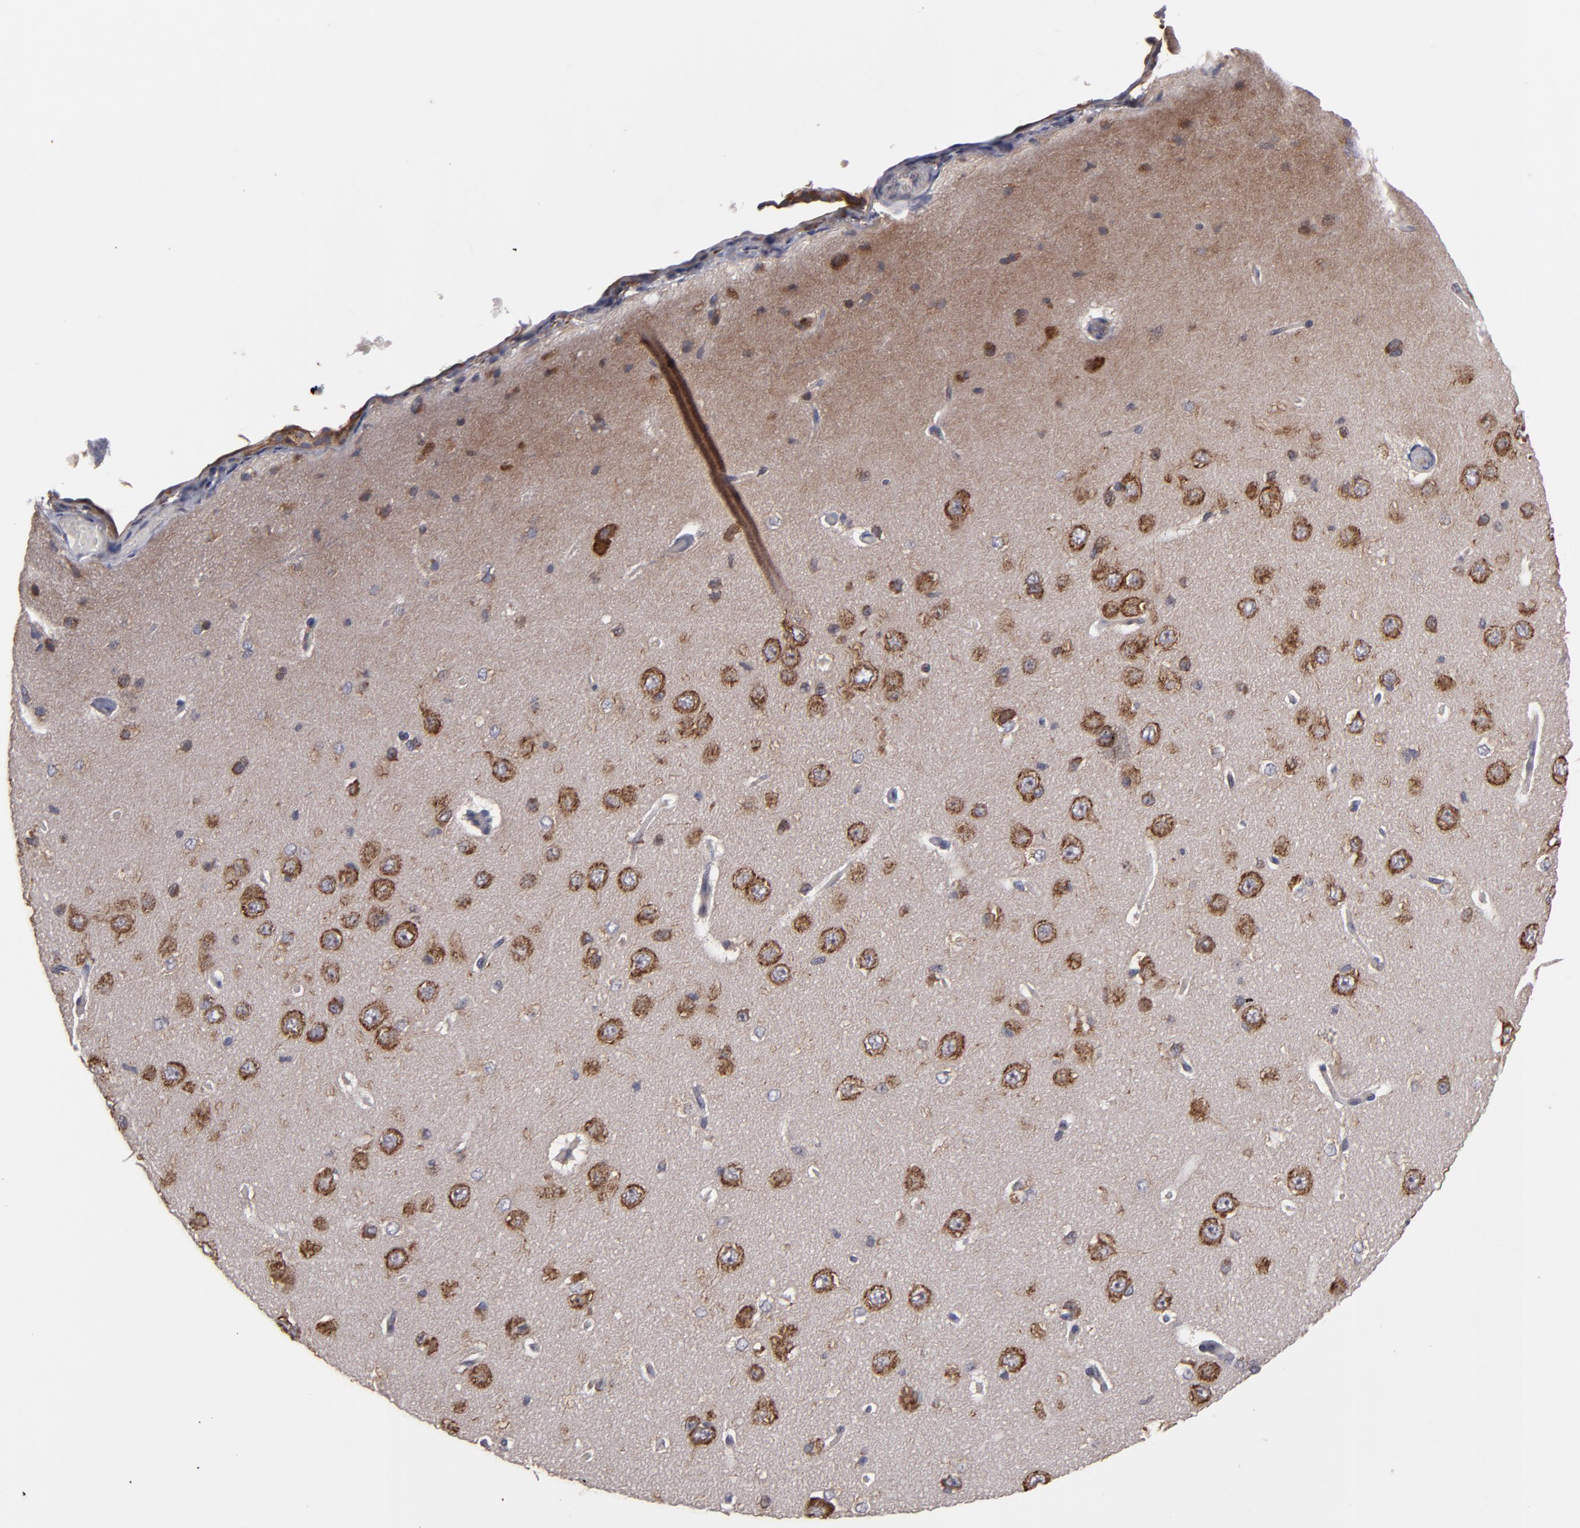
{"staining": {"intensity": "negative", "quantity": "none", "location": "none"}, "tissue": "cerebral cortex", "cell_type": "Endothelial cells", "image_type": "normal", "snomed": [{"axis": "morphology", "description": "Normal tissue, NOS"}, {"axis": "topography", "description": "Cerebral cortex"}], "caption": "Endothelial cells are negative for protein expression in normal human cerebral cortex. Nuclei are stained in blue.", "gene": "SND1", "patient": {"sex": "female", "age": 45}}